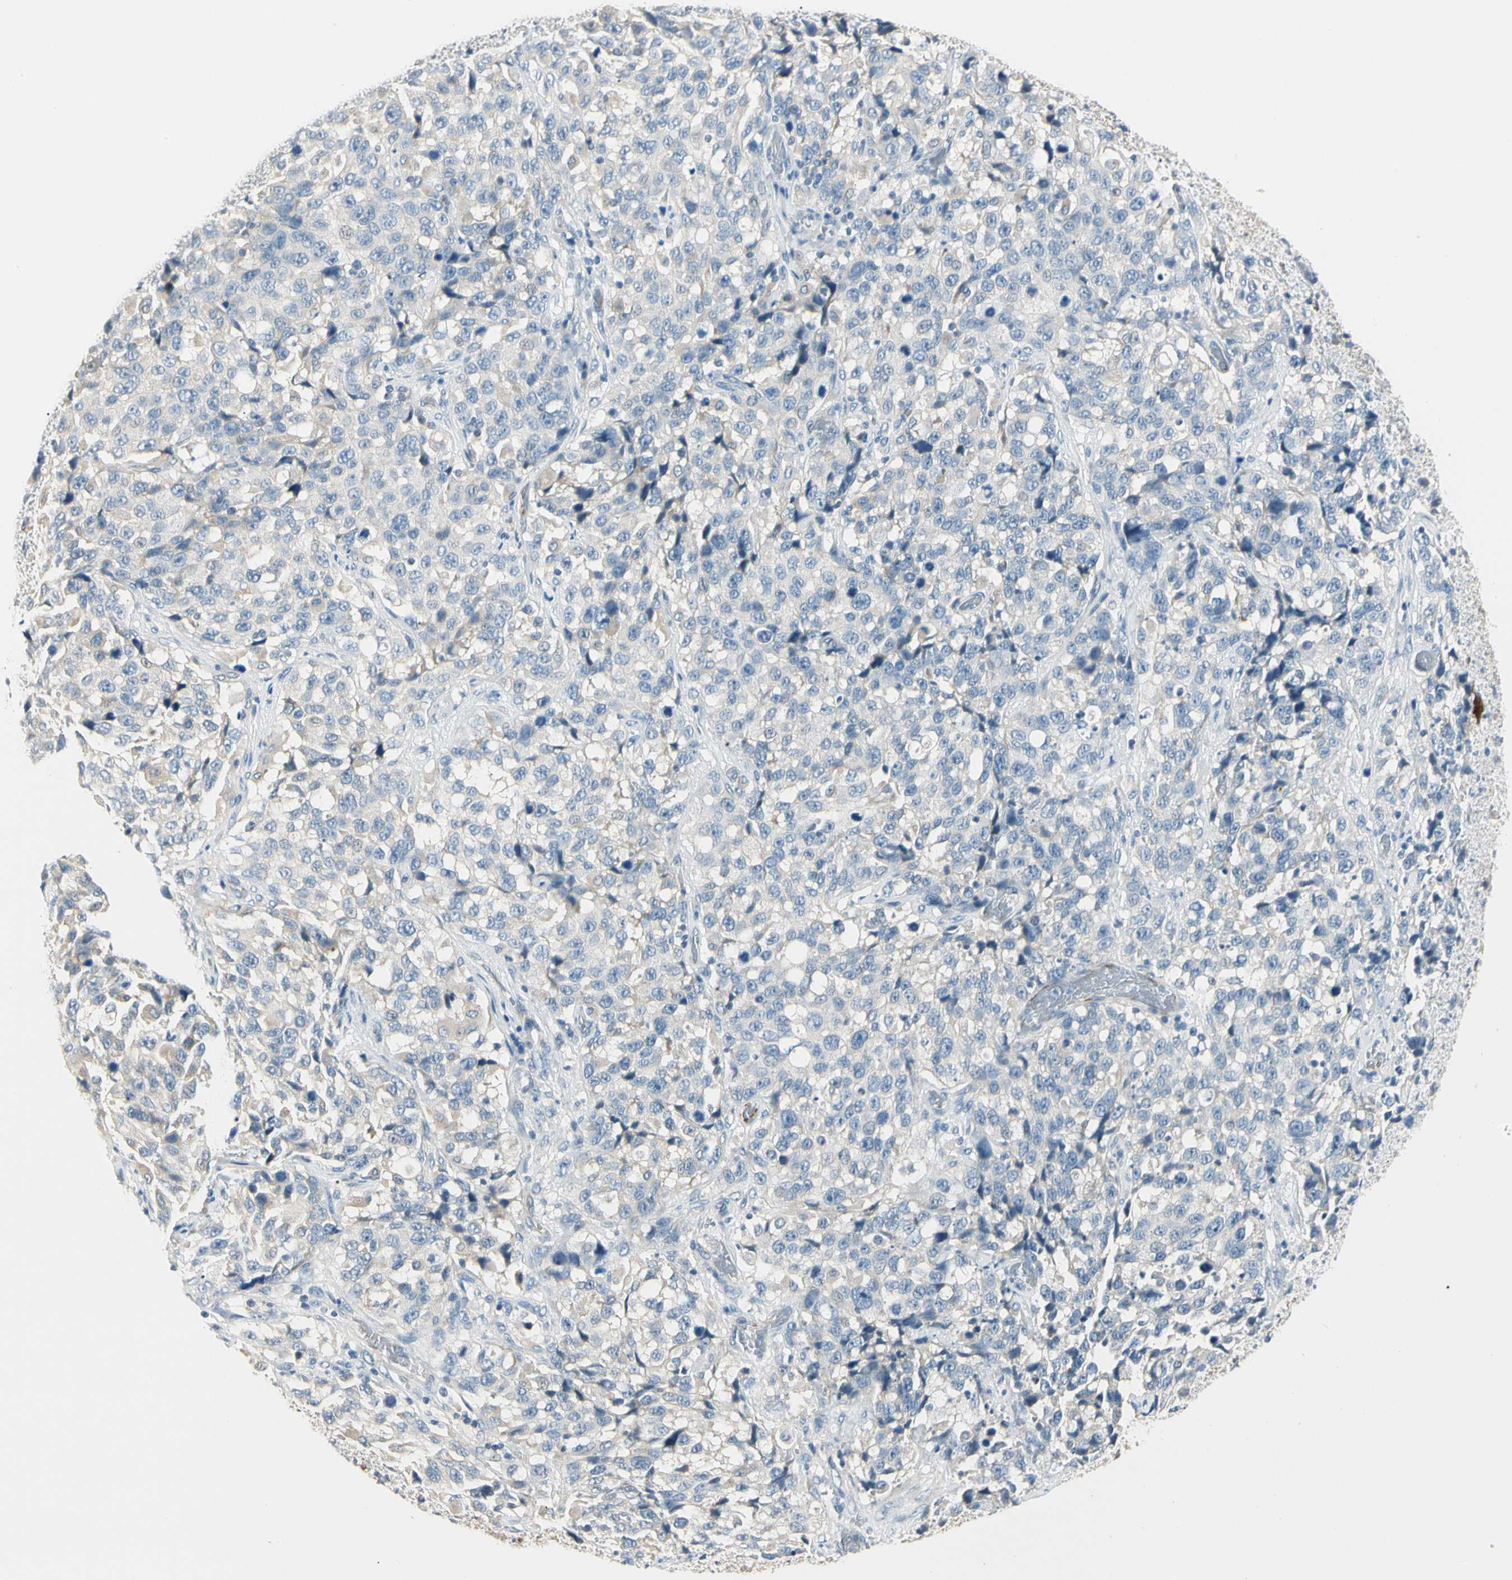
{"staining": {"intensity": "negative", "quantity": "none", "location": "none"}, "tissue": "stomach cancer", "cell_type": "Tumor cells", "image_type": "cancer", "snomed": [{"axis": "morphology", "description": "Normal tissue, NOS"}, {"axis": "morphology", "description": "Adenocarcinoma, NOS"}, {"axis": "topography", "description": "Stomach"}], "caption": "Tumor cells are negative for brown protein staining in adenocarcinoma (stomach).", "gene": "SLC6A15", "patient": {"sex": "male", "age": 48}}